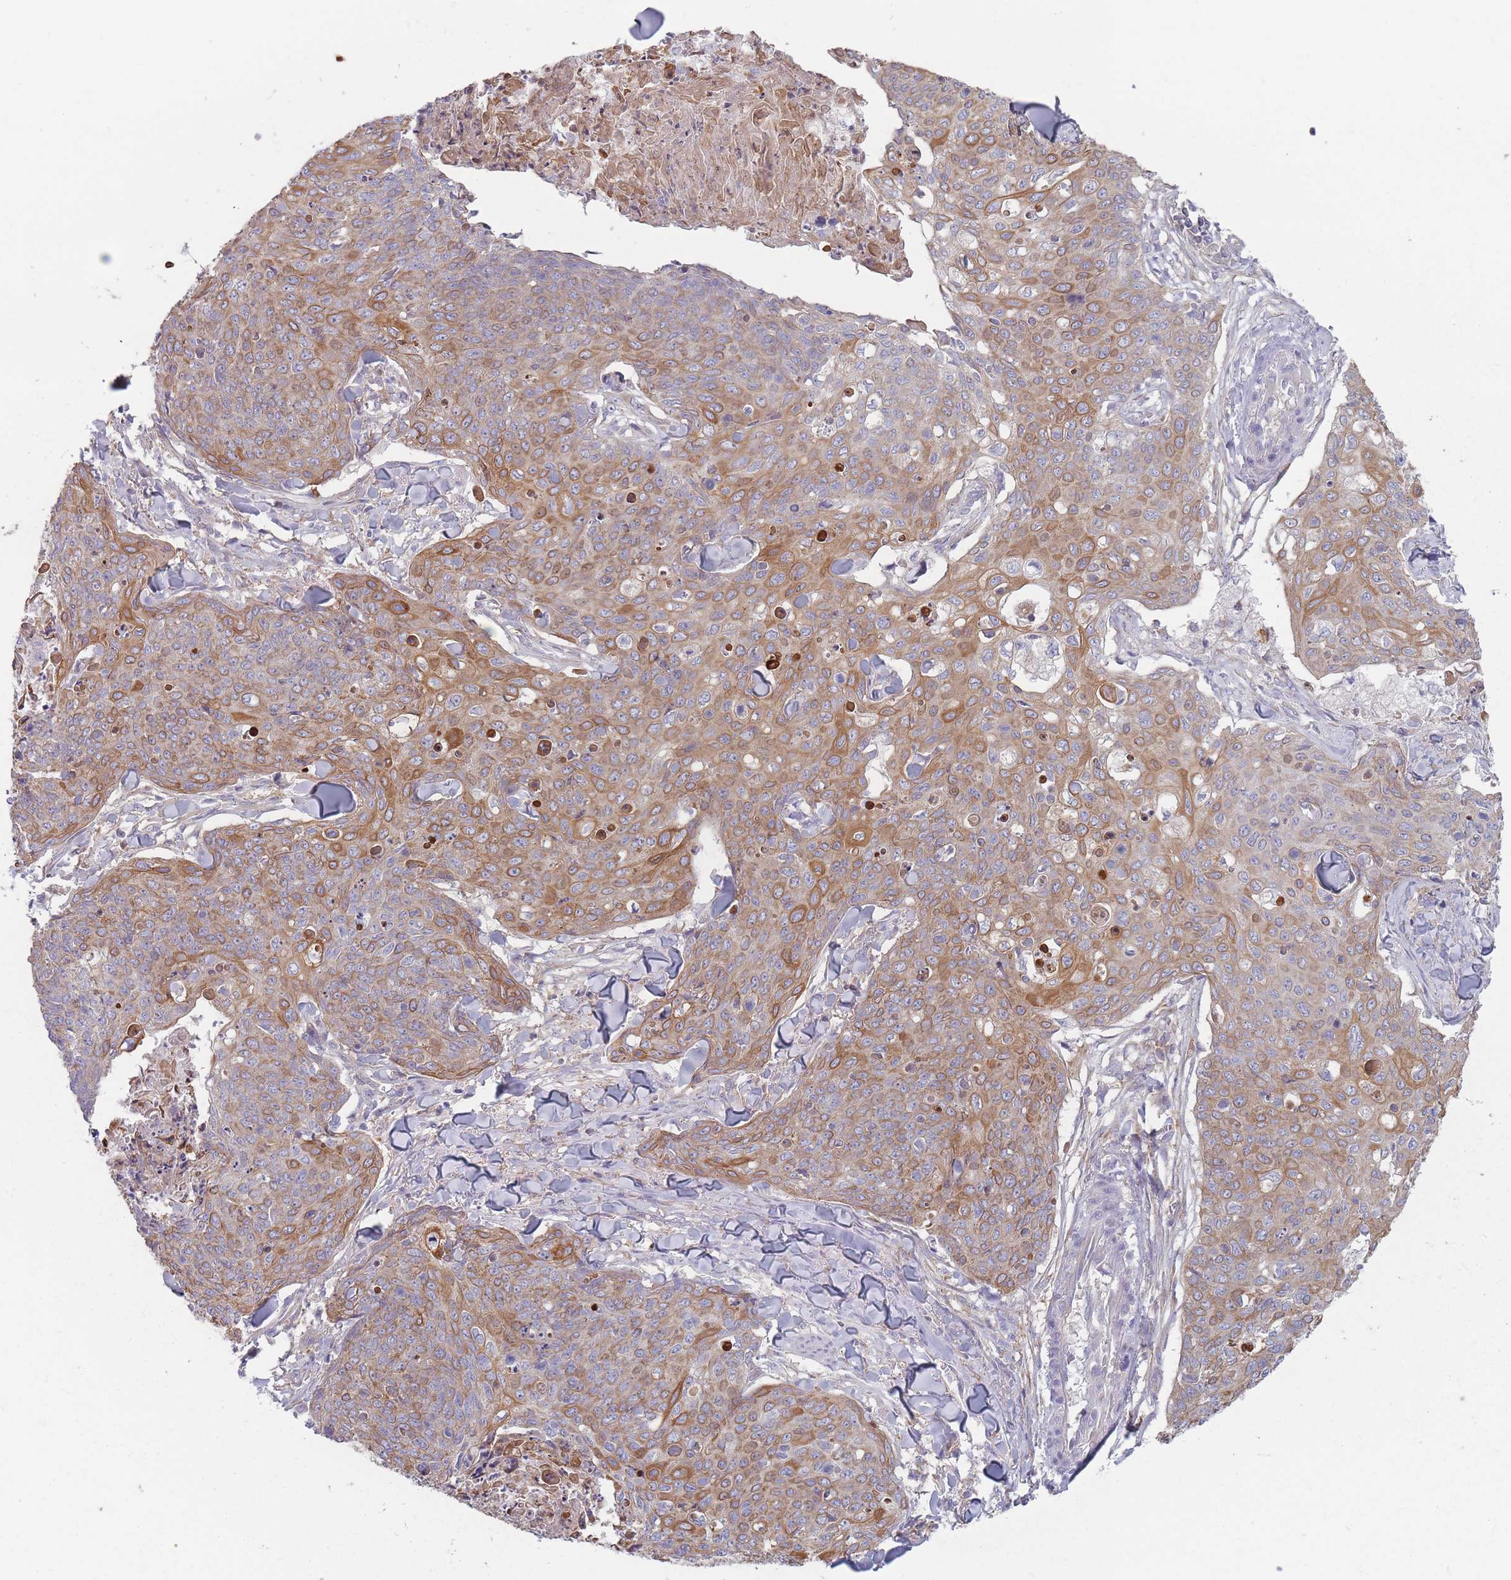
{"staining": {"intensity": "moderate", "quantity": ">75%", "location": "cytoplasmic/membranous"}, "tissue": "skin cancer", "cell_type": "Tumor cells", "image_type": "cancer", "snomed": [{"axis": "morphology", "description": "Squamous cell carcinoma, NOS"}, {"axis": "topography", "description": "Skin"}, {"axis": "topography", "description": "Vulva"}], "caption": "A medium amount of moderate cytoplasmic/membranous staining is identified in approximately >75% of tumor cells in skin cancer (squamous cell carcinoma) tissue.", "gene": "HSBP1L1", "patient": {"sex": "female", "age": 85}}